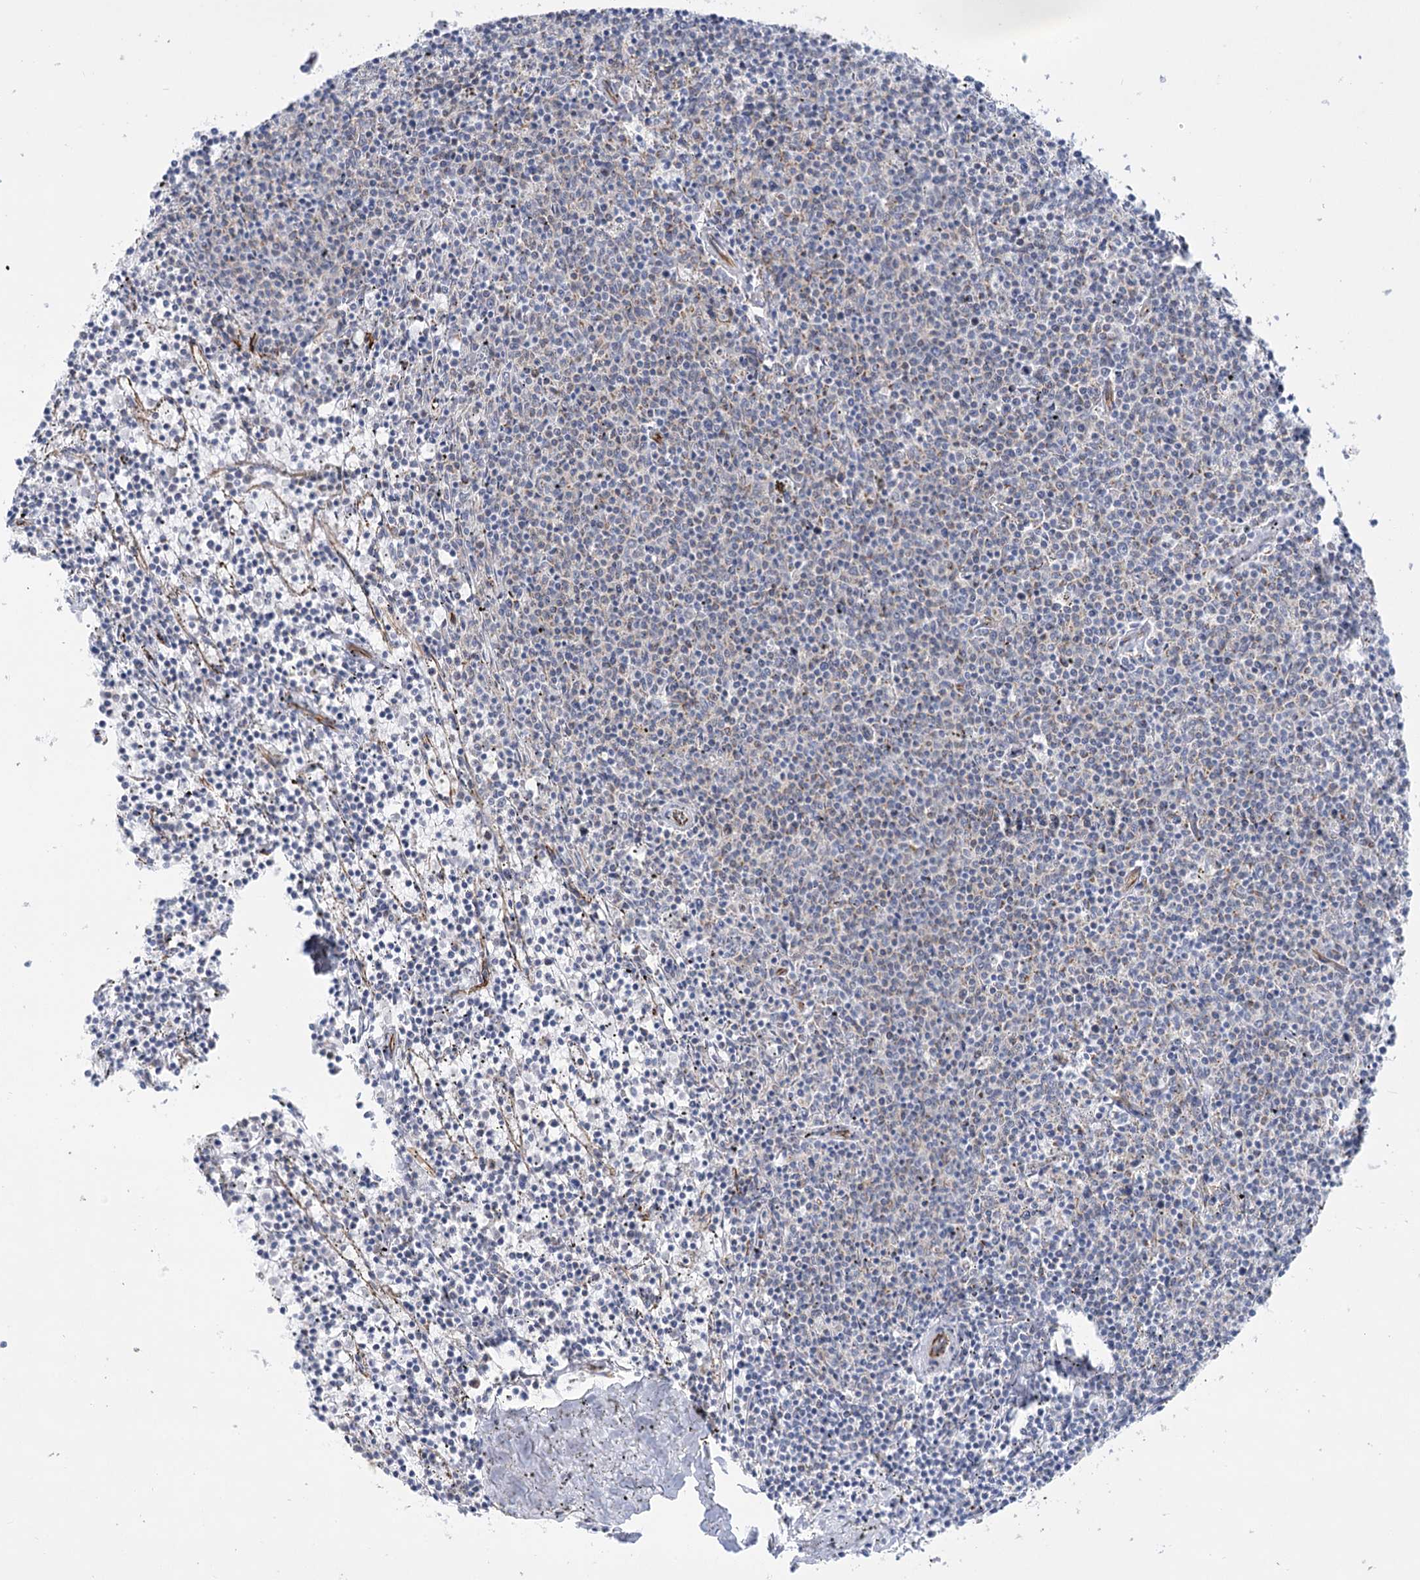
{"staining": {"intensity": "negative", "quantity": "none", "location": "none"}, "tissue": "lymphoma", "cell_type": "Tumor cells", "image_type": "cancer", "snomed": [{"axis": "morphology", "description": "Malignant lymphoma, non-Hodgkin's type, Low grade"}, {"axis": "topography", "description": "Spleen"}], "caption": "High power microscopy photomicrograph of an immunohistochemistry histopathology image of lymphoma, revealing no significant staining in tumor cells. (DAB immunohistochemistry with hematoxylin counter stain).", "gene": "DHTKD1", "patient": {"sex": "female", "age": 50}}